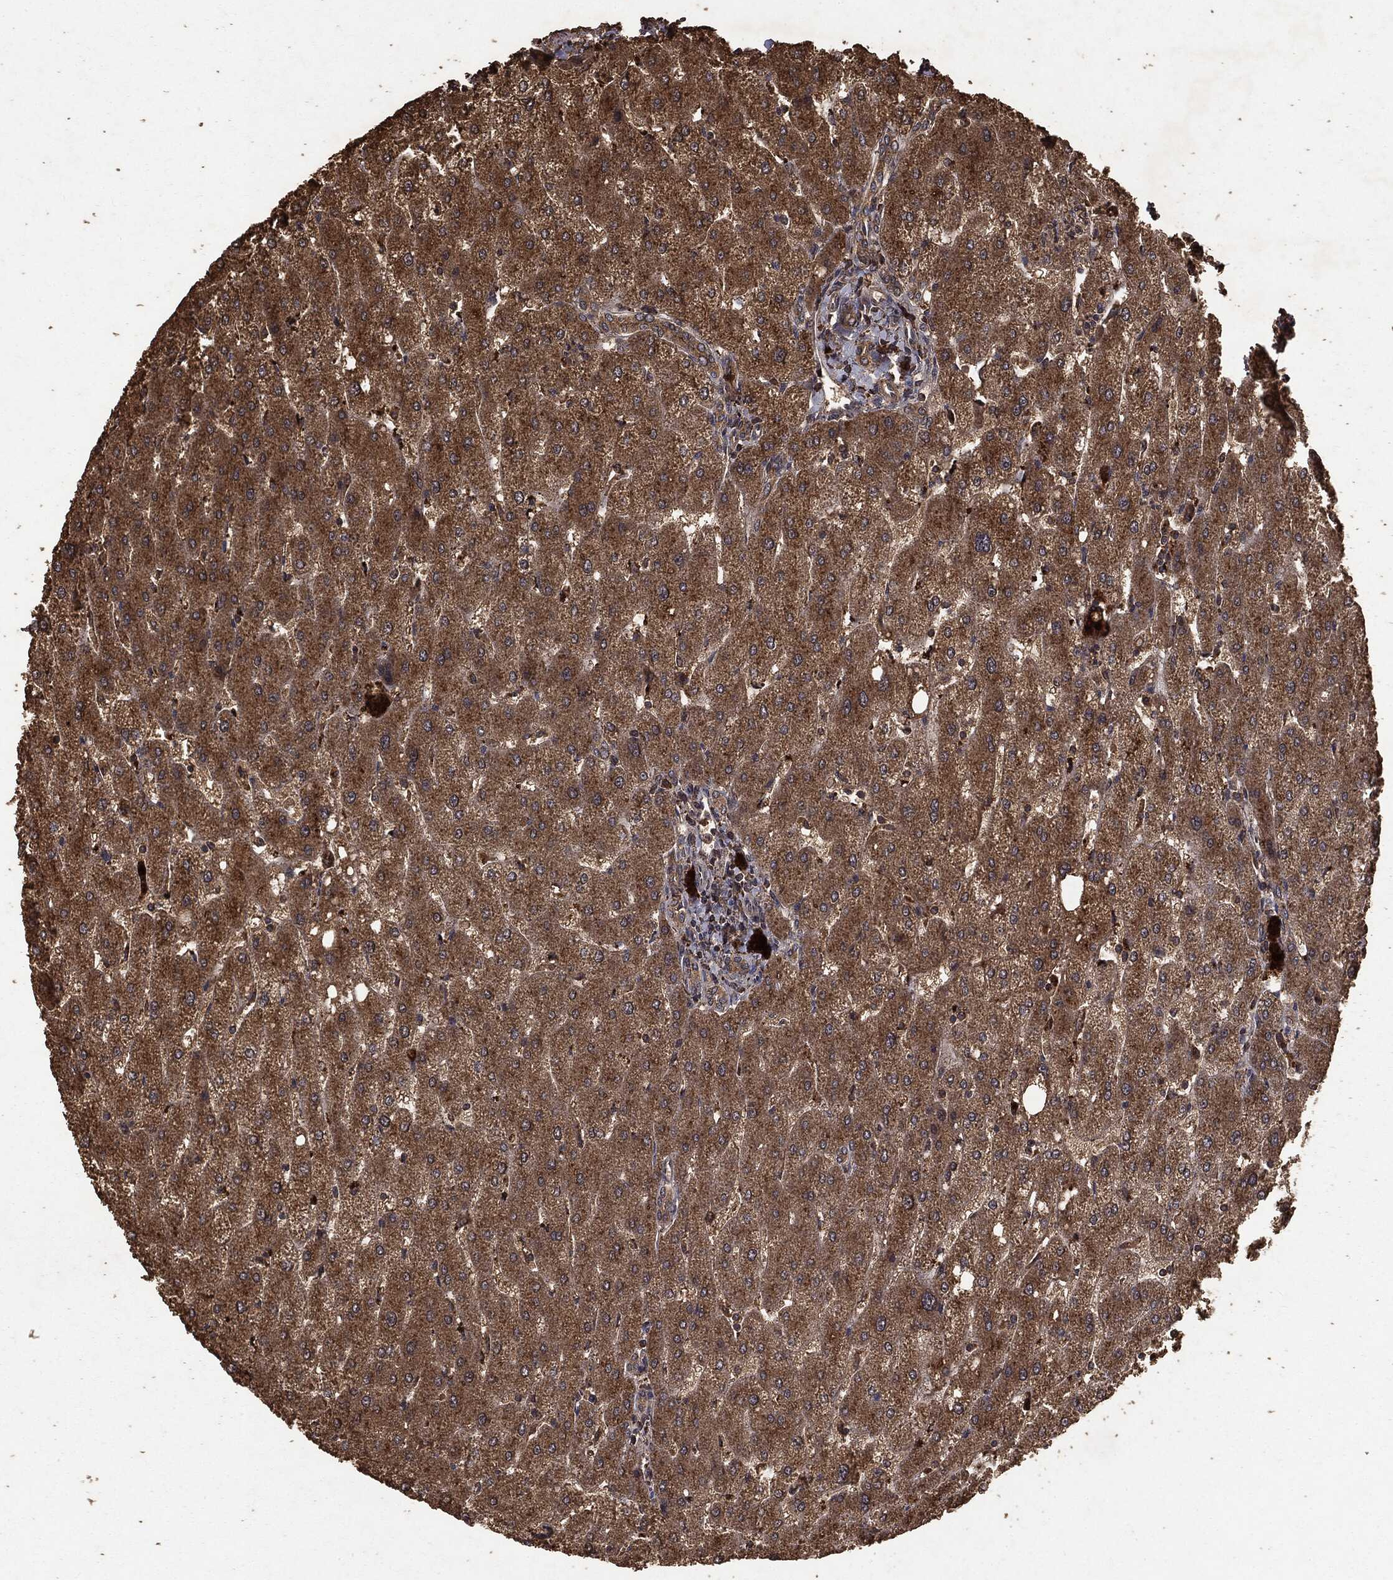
{"staining": {"intensity": "moderate", "quantity": ">75%", "location": "cytoplasmic/membranous"}, "tissue": "liver", "cell_type": "Cholangiocytes", "image_type": "normal", "snomed": [{"axis": "morphology", "description": "Normal tissue, NOS"}, {"axis": "topography", "description": "Liver"}], "caption": "High-power microscopy captured an immunohistochemistry photomicrograph of benign liver, revealing moderate cytoplasmic/membranous positivity in about >75% of cholangiocytes.", "gene": "NME1", "patient": {"sex": "male", "age": 67}}